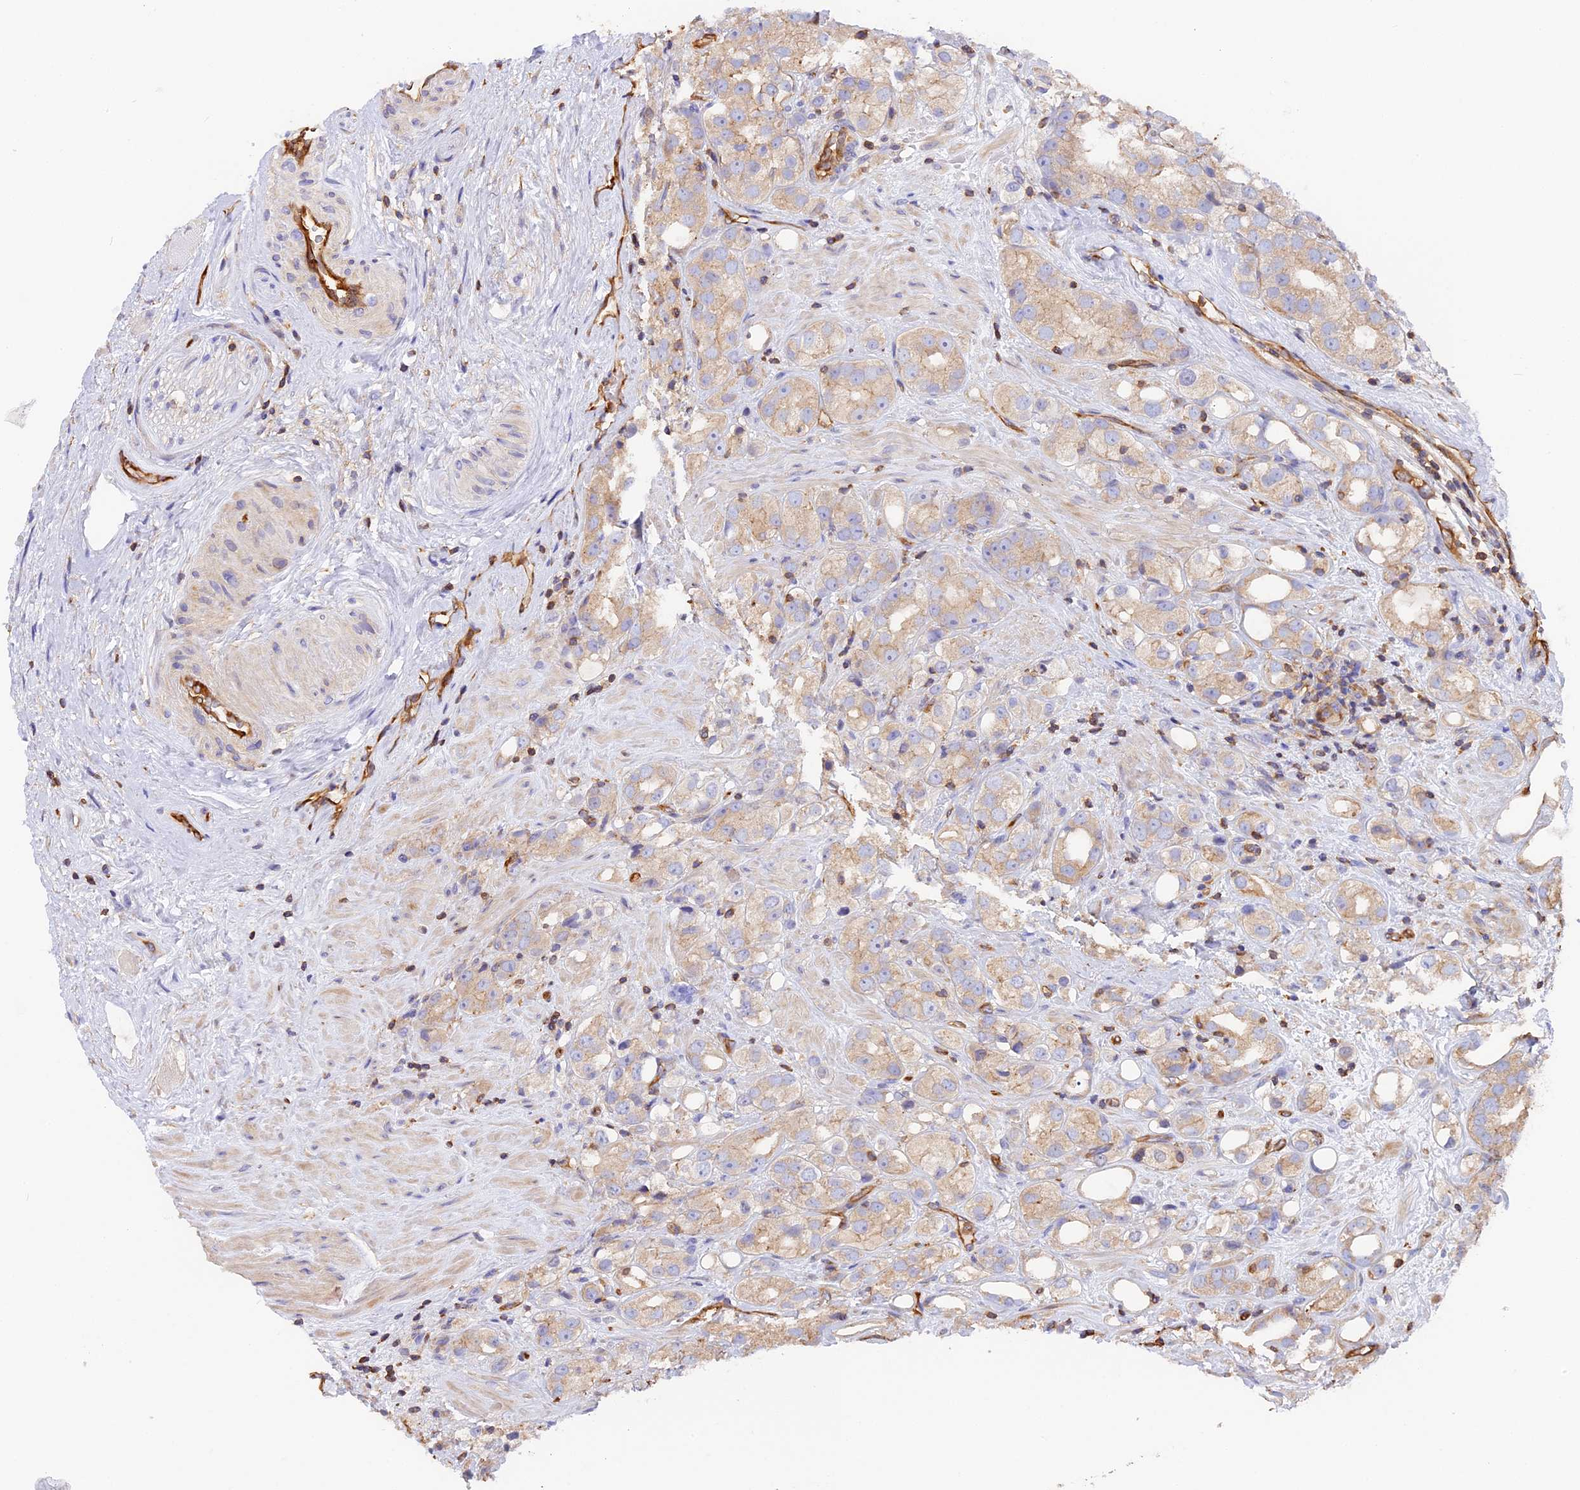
{"staining": {"intensity": "weak", "quantity": ">75%", "location": "cytoplasmic/membranous"}, "tissue": "prostate cancer", "cell_type": "Tumor cells", "image_type": "cancer", "snomed": [{"axis": "morphology", "description": "Adenocarcinoma, NOS"}, {"axis": "topography", "description": "Prostate"}], "caption": "The micrograph shows a brown stain indicating the presence of a protein in the cytoplasmic/membranous of tumor cells in adenocarcinoma (prostate). The staining is performed using DAB brown chromogen to label protein expression. The nuclei are counter-stained blue using hematoxylin.", "gene": "VPS18", "patient": {"sex": "male", "age": 79}}